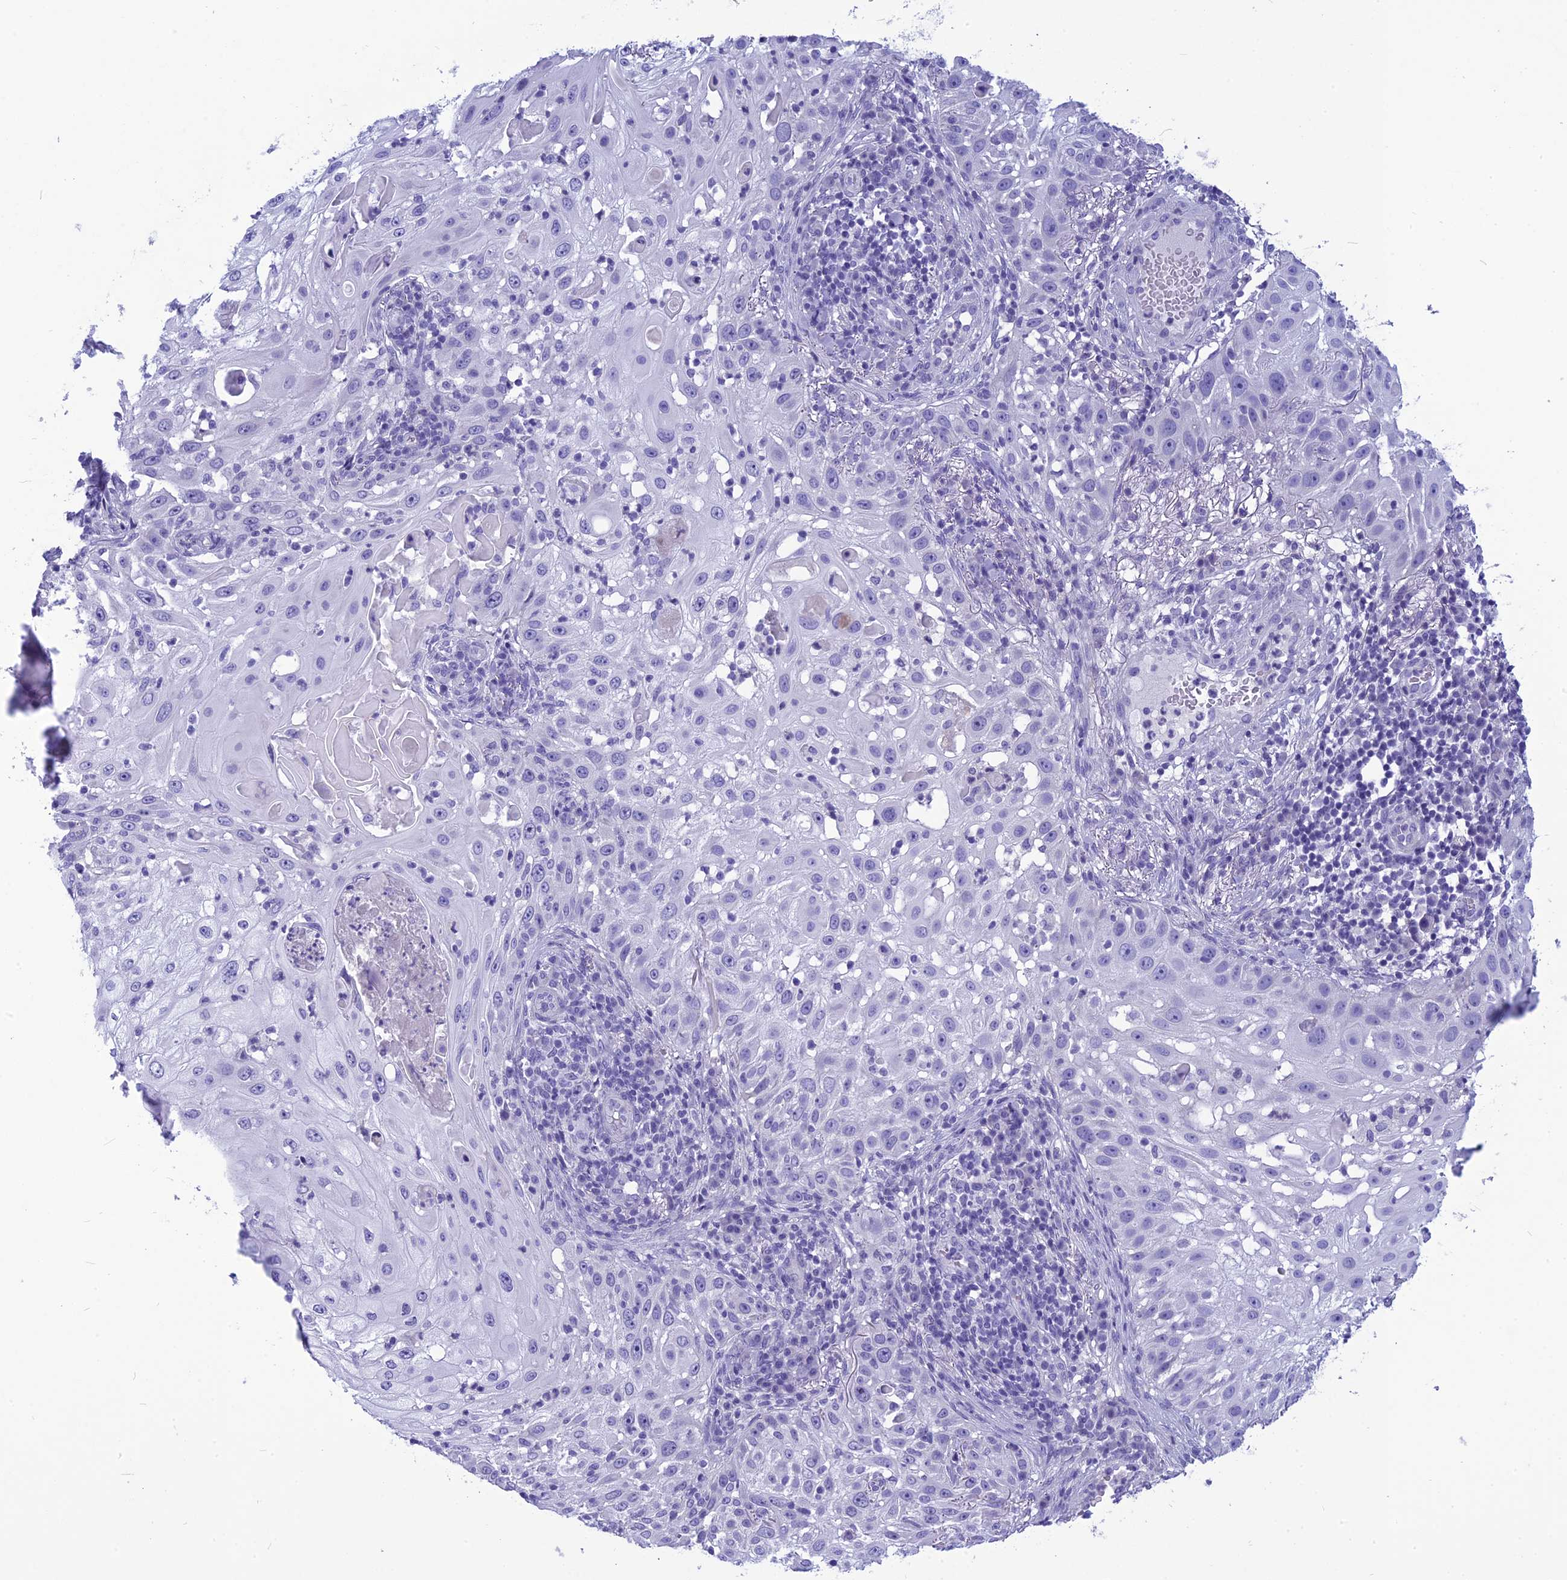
{"staining": {"intensity": "negative", "quantity": "none", "location": "none"}, "tissue": "skin cancer", "cell_type": "Tumor cells", "image_type": "cancer", "snomed": [{"axis": "morphology", "description": "Squamous cell carcinoma, NOS"}, {"axis": "topography", "description": "Skin"}], "caption": "There is no significant staining in tumor cells of skin cancer (squamous cell carcinoma).", "gene": "BBS2", "patient": {"sex": "female", "age": 44}}